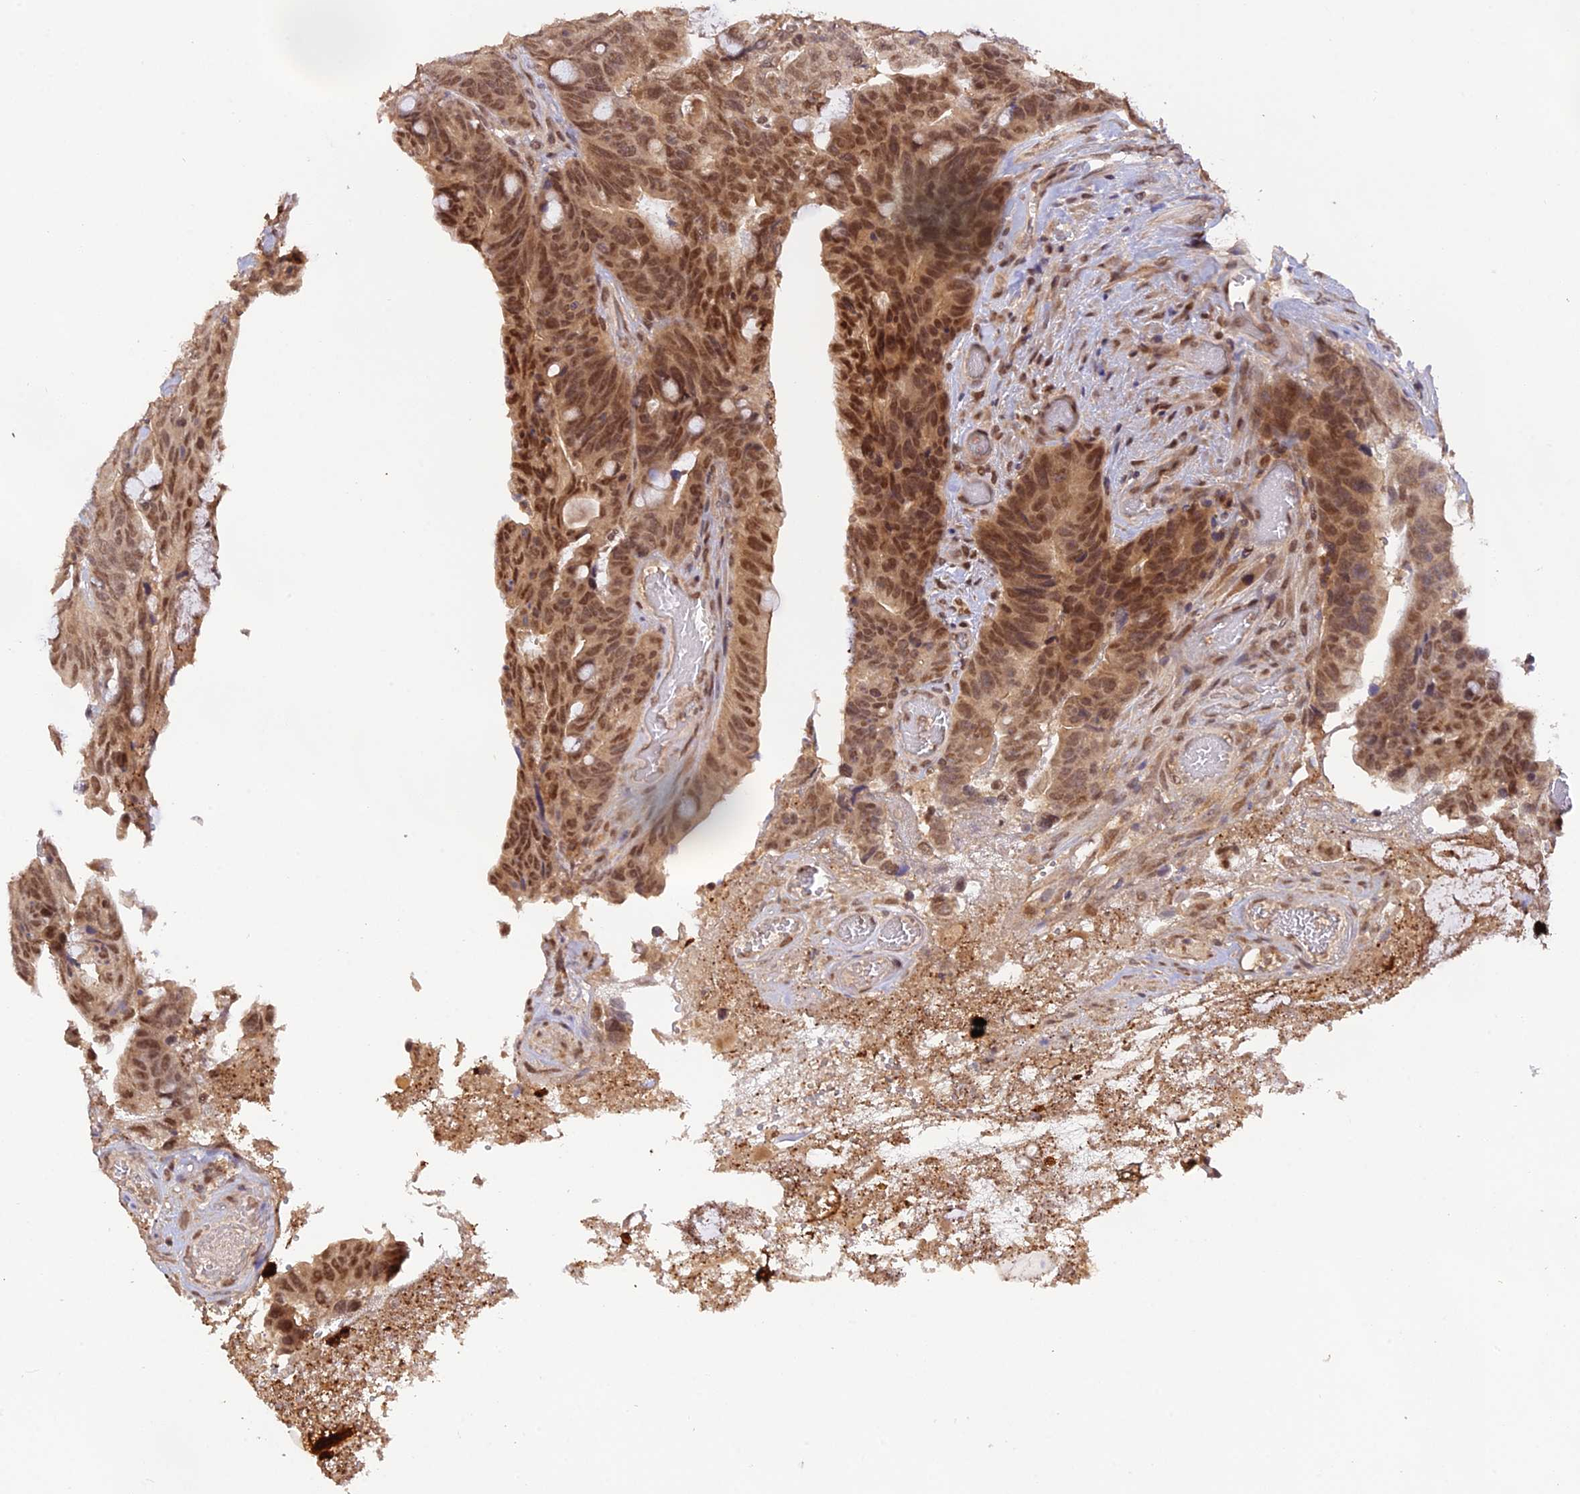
{"staining": {"intensity": "moderate", "quantity": ">75%", "location": "nuclear"}, "tissue": "colorectal cancer", "cell_type": "Tumor cells", "image_type": "cancer", "snomed": [{"axis": "morphology", "description": "Adenocarcinoma, NOS"}, {"axis": "topography", "description": "Colon"}], "caption": "An image of human adenocarcinoma (colorectal) stained for a protein displays moderate nuclear brown staining in tumor cells.", "gene": "ZNF436", "patient": {"sex": "female", "age": 82}}